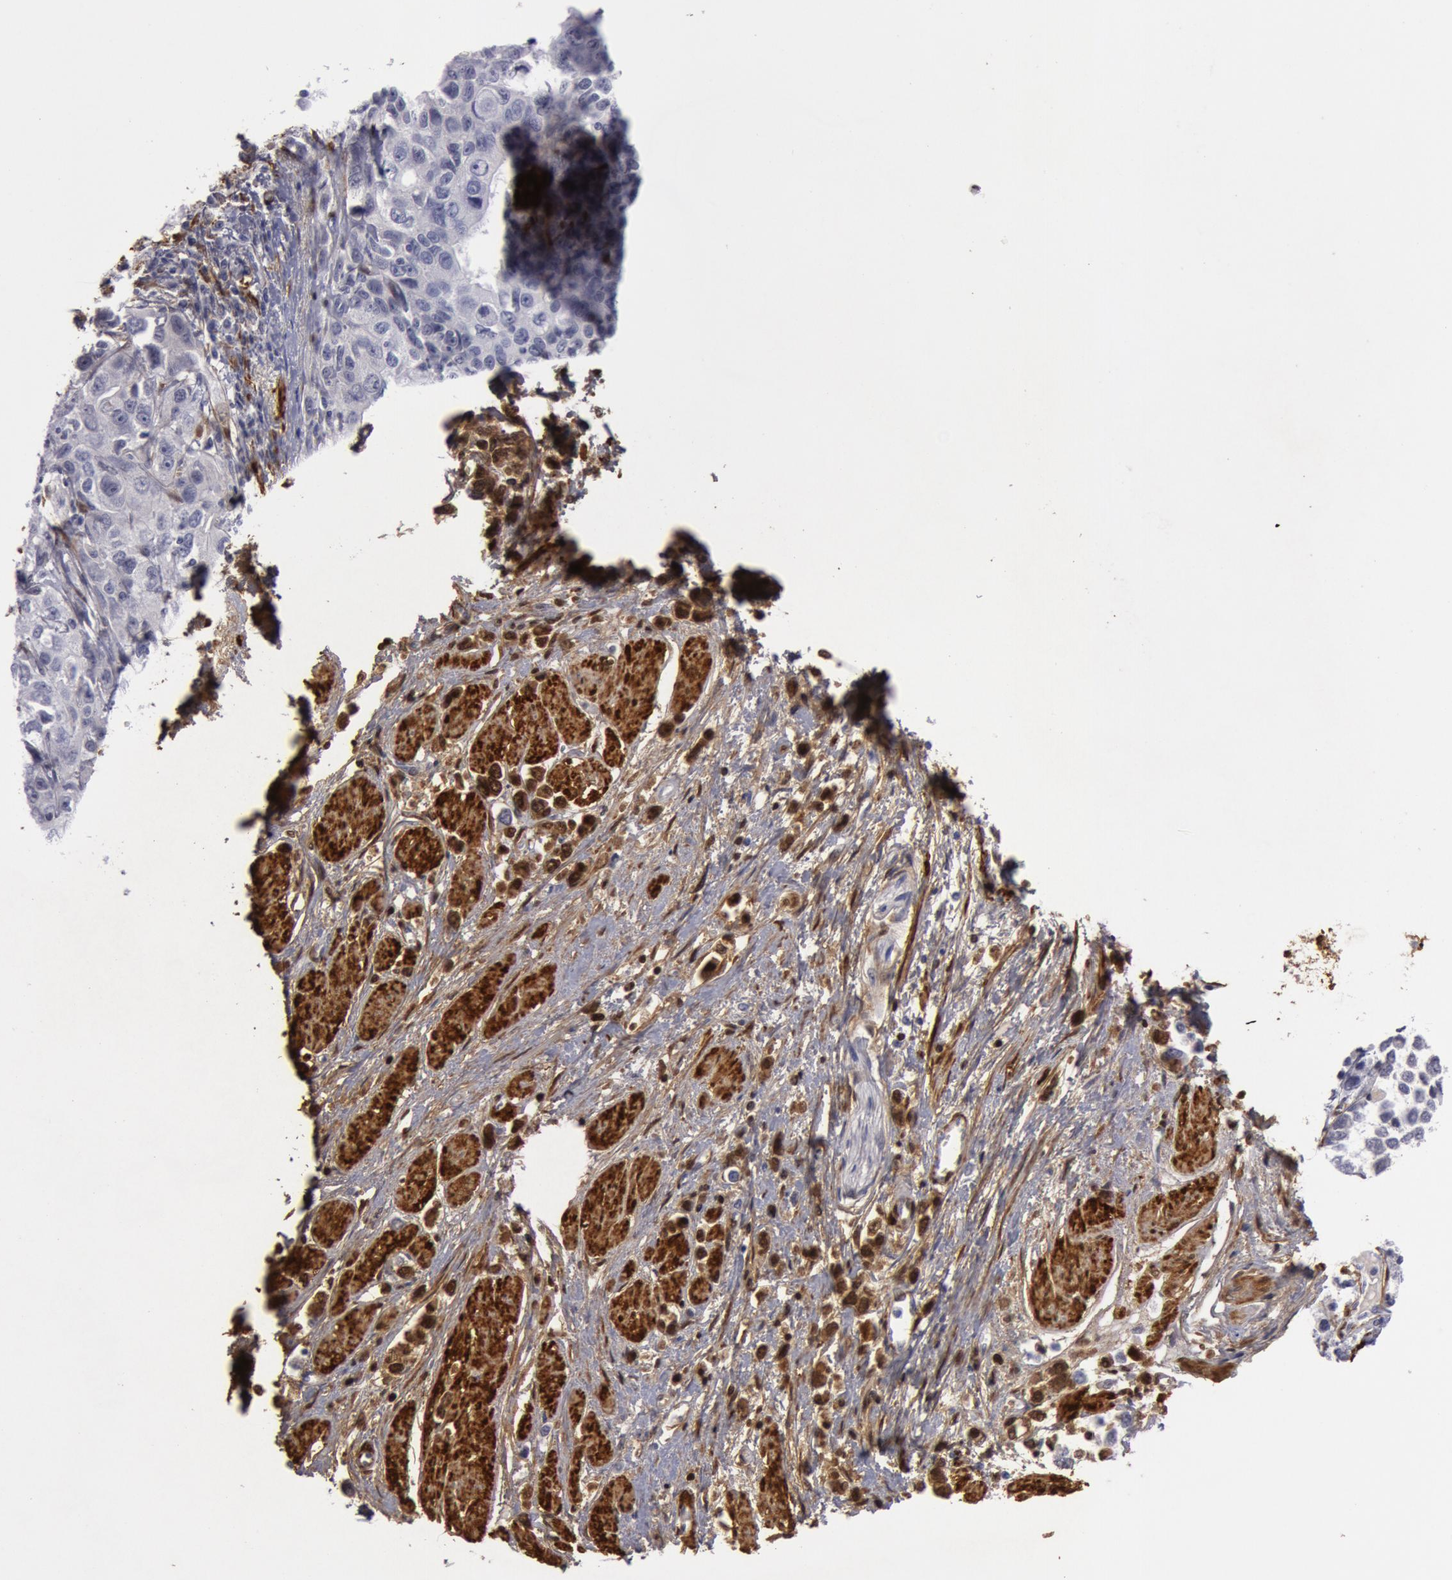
{"staining": {"intensity": "strong", "quantity": "25%-75%", "location": "cytoplasmic/membranous,nuclear"}, "tissue": "stomach cancer", "cell_type": "Tumor cells", "image_type": "cancer", "snomed": [{"axis": "morphology", "description": "Adenocarcinoma, NOS"}, {"axis": "topography", "description": "Stomach, upper"}], "caption": "Strong cytoplasmic/membranous and nuclear protein expression is seen in about 25%-75% of tumor cells in stomach adenocarcinoma. The protein of interest is shown in brown color, while the nuclei are stained blue.", "gene": "TAGLN", "patient": {"sex": "male", "age": 76}}